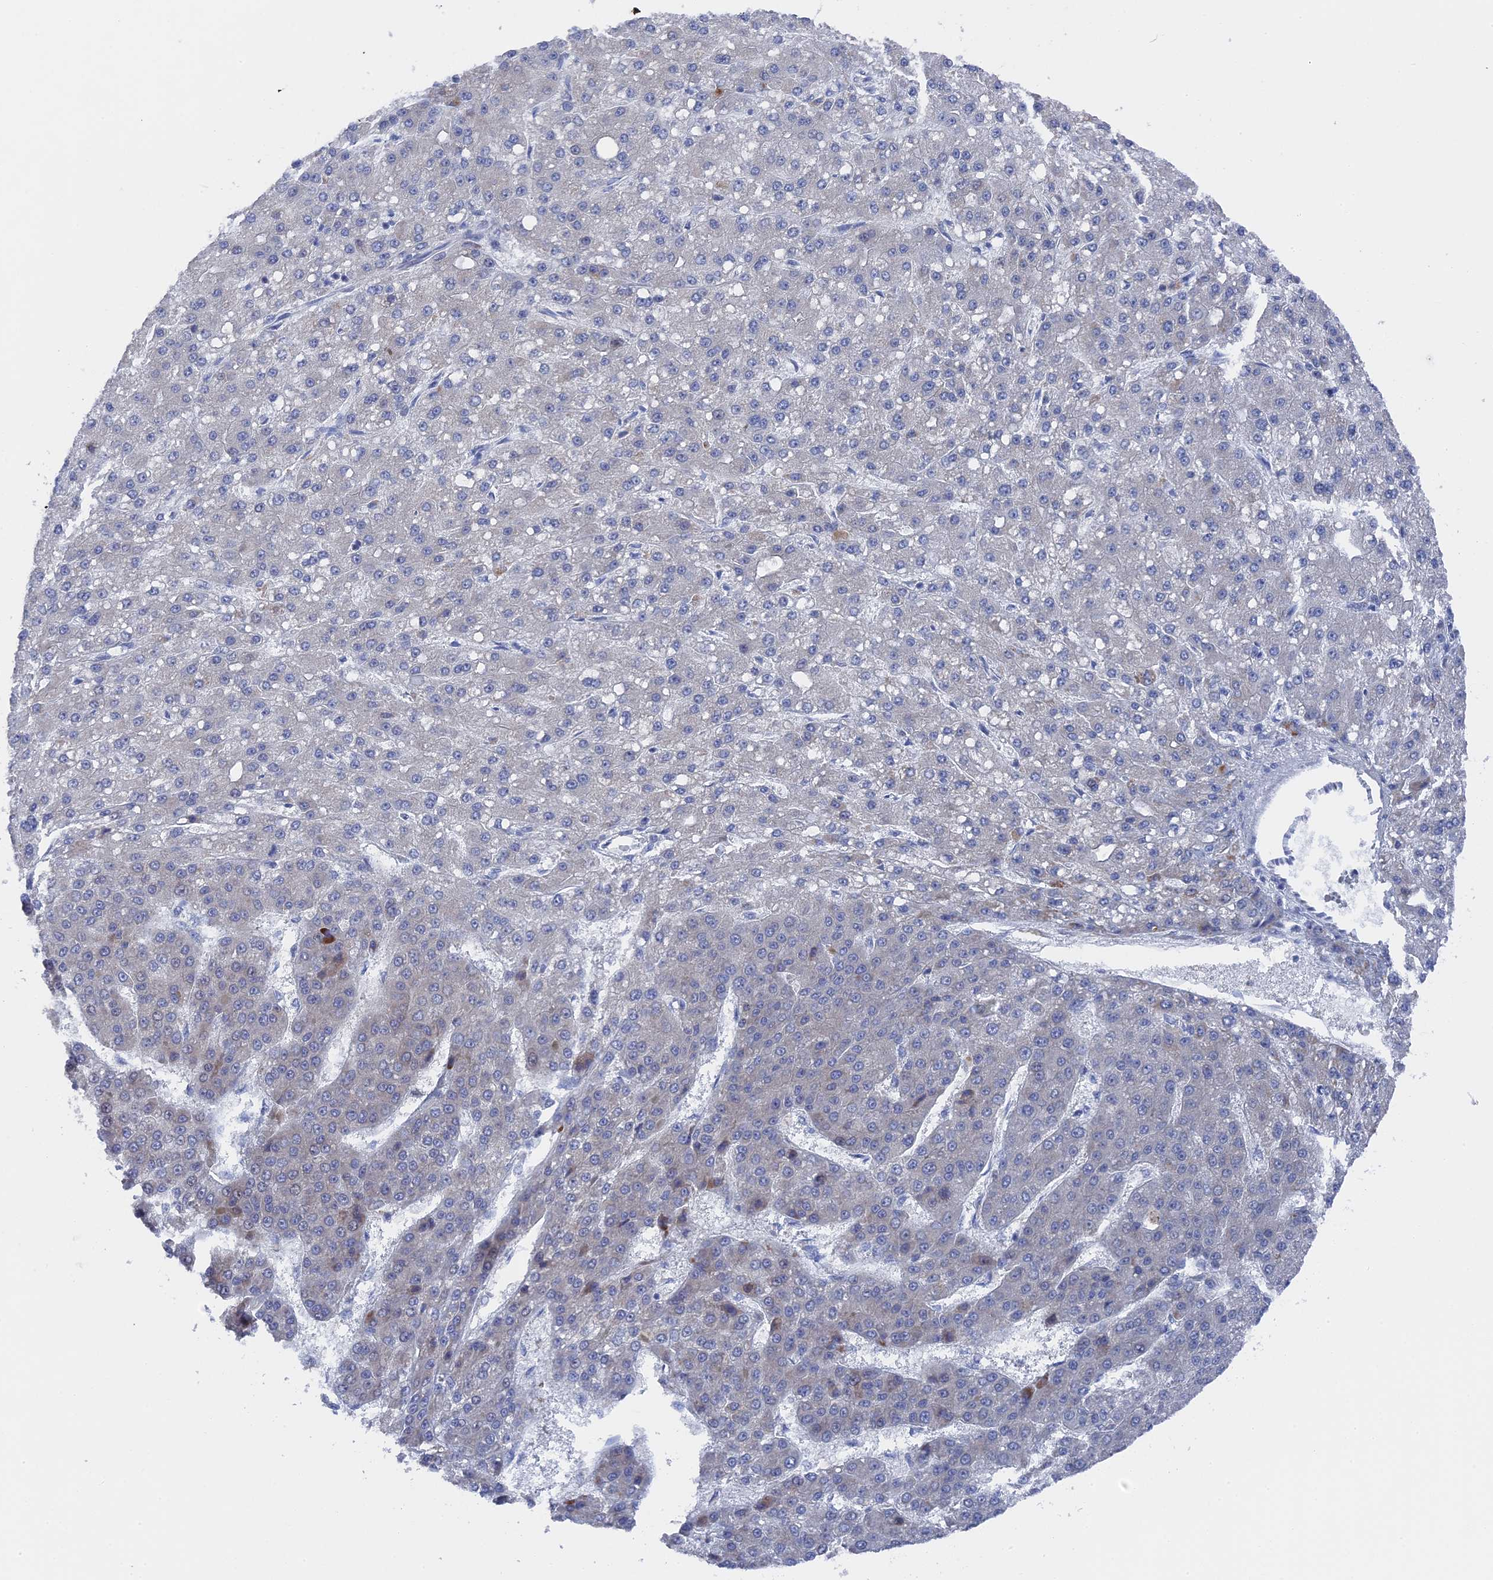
{"staining": {"intensity": "negative", "quantity": "none", "location": "none"}, "tissue": "liver cancer", "cell_type": "Tumor cells", "image_type": "cancer", "snomed": [{"axis": "morphology", "description": "Carcinoma, Hepatocellular, NOS"}, {"axis": "topography", "description": "Liver"}], "caption": "Tumor cells are negative for protein expression in human liver hepatocellular carcinoma.", "gene": "TMEM161A", "patient": {"sex": "male", "age": 67}}